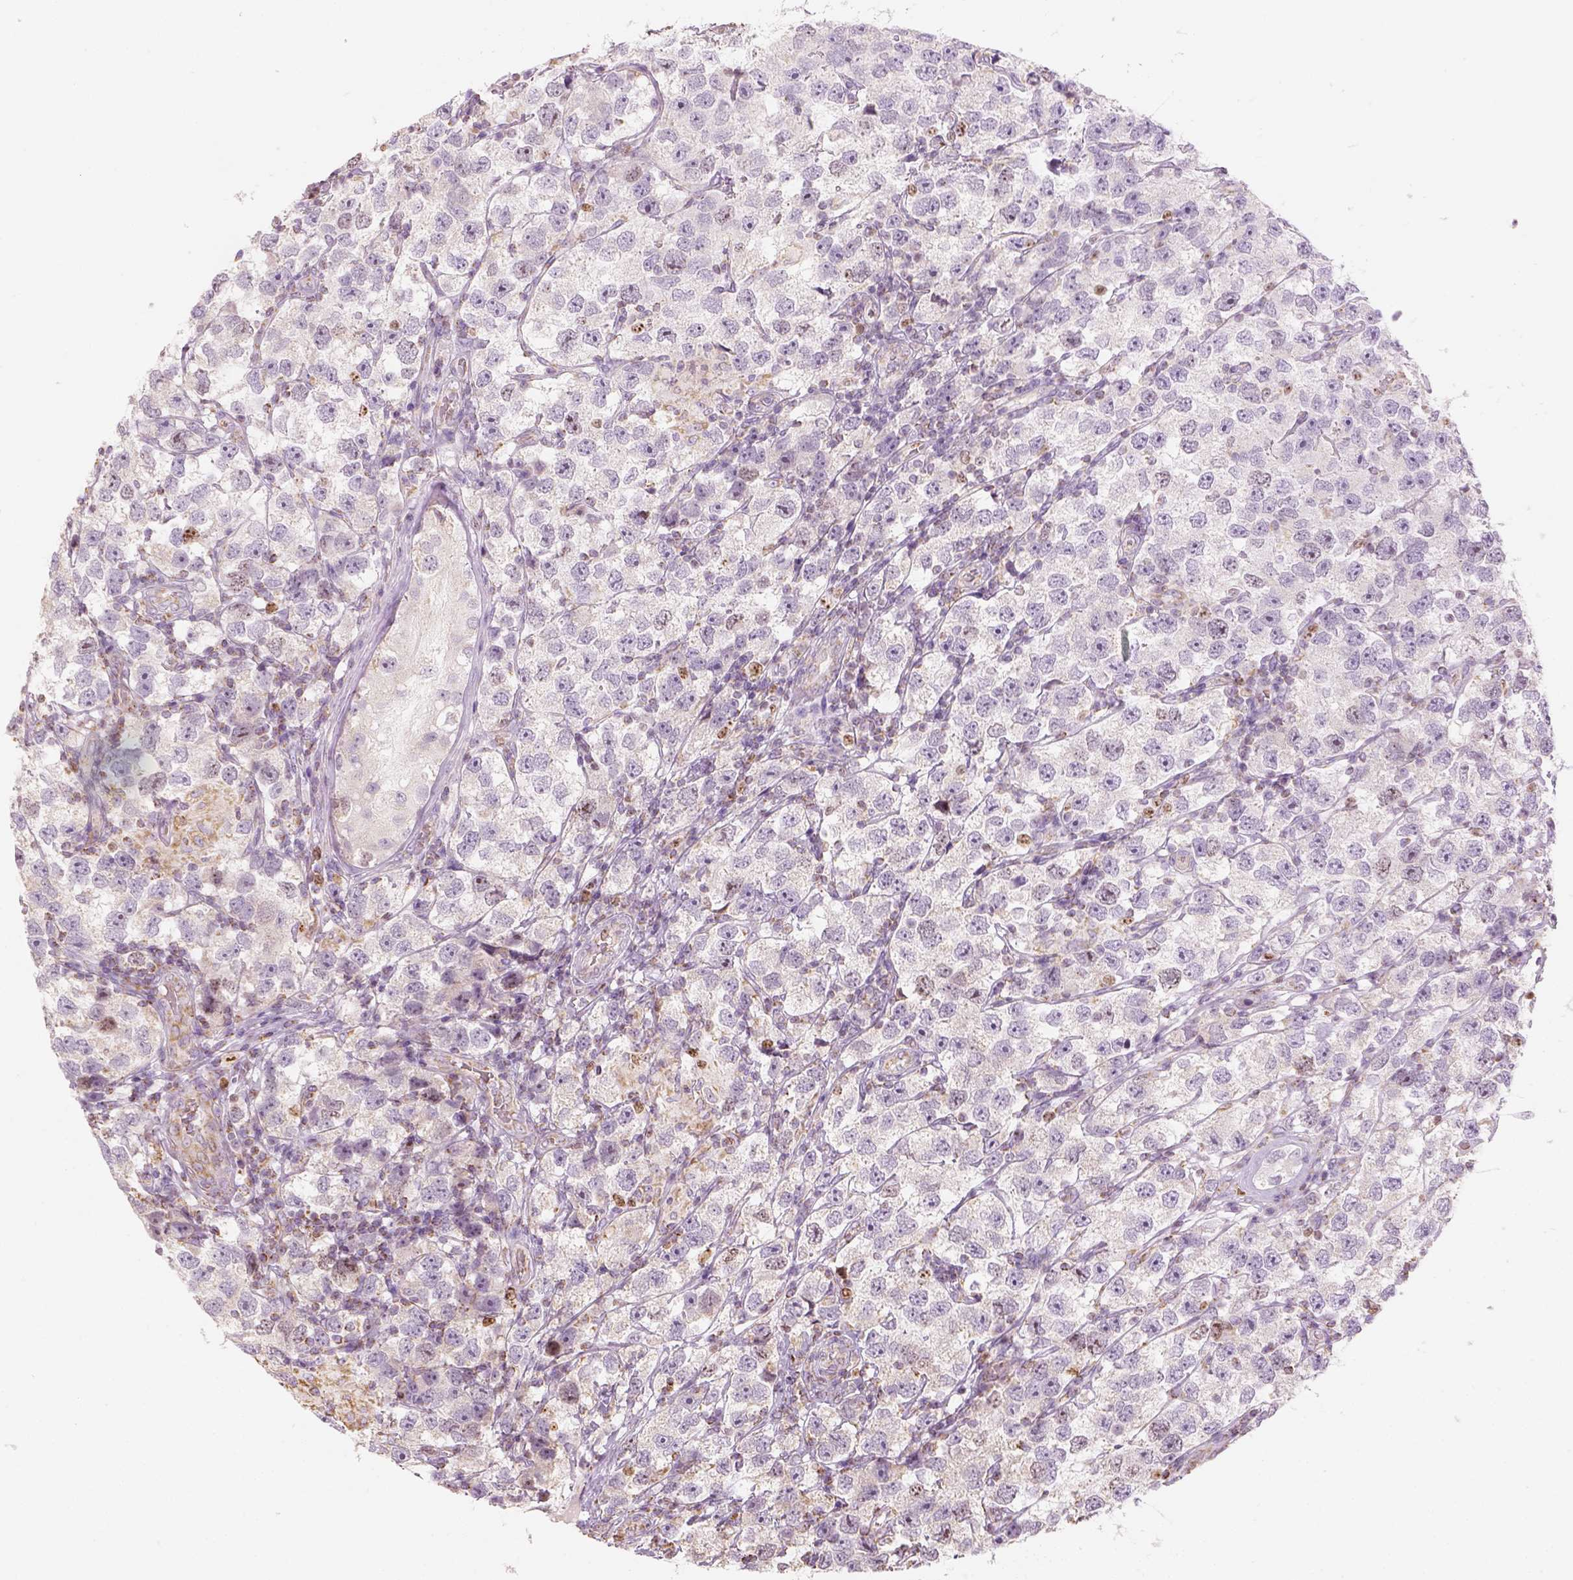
{"staining": {"intensity": "negative", "quantity": "none", "location": "none"}, "tissue": "testis cancer", "cell_type": "Tumor cells", "image_type": "cancer", "snomed": [{"axis": "morphology", "description": "Seminoma, NOS"}, {"axis": "topography", "description": "Testis"}], "caption": "Immunohistochemistry histopathology image of human testis cancer (seminoma) stained for a protein (brown), which shows no positivity in tumor cells.", "gene": "LCA5", "patient": {"sex": "male", "age": 26}}